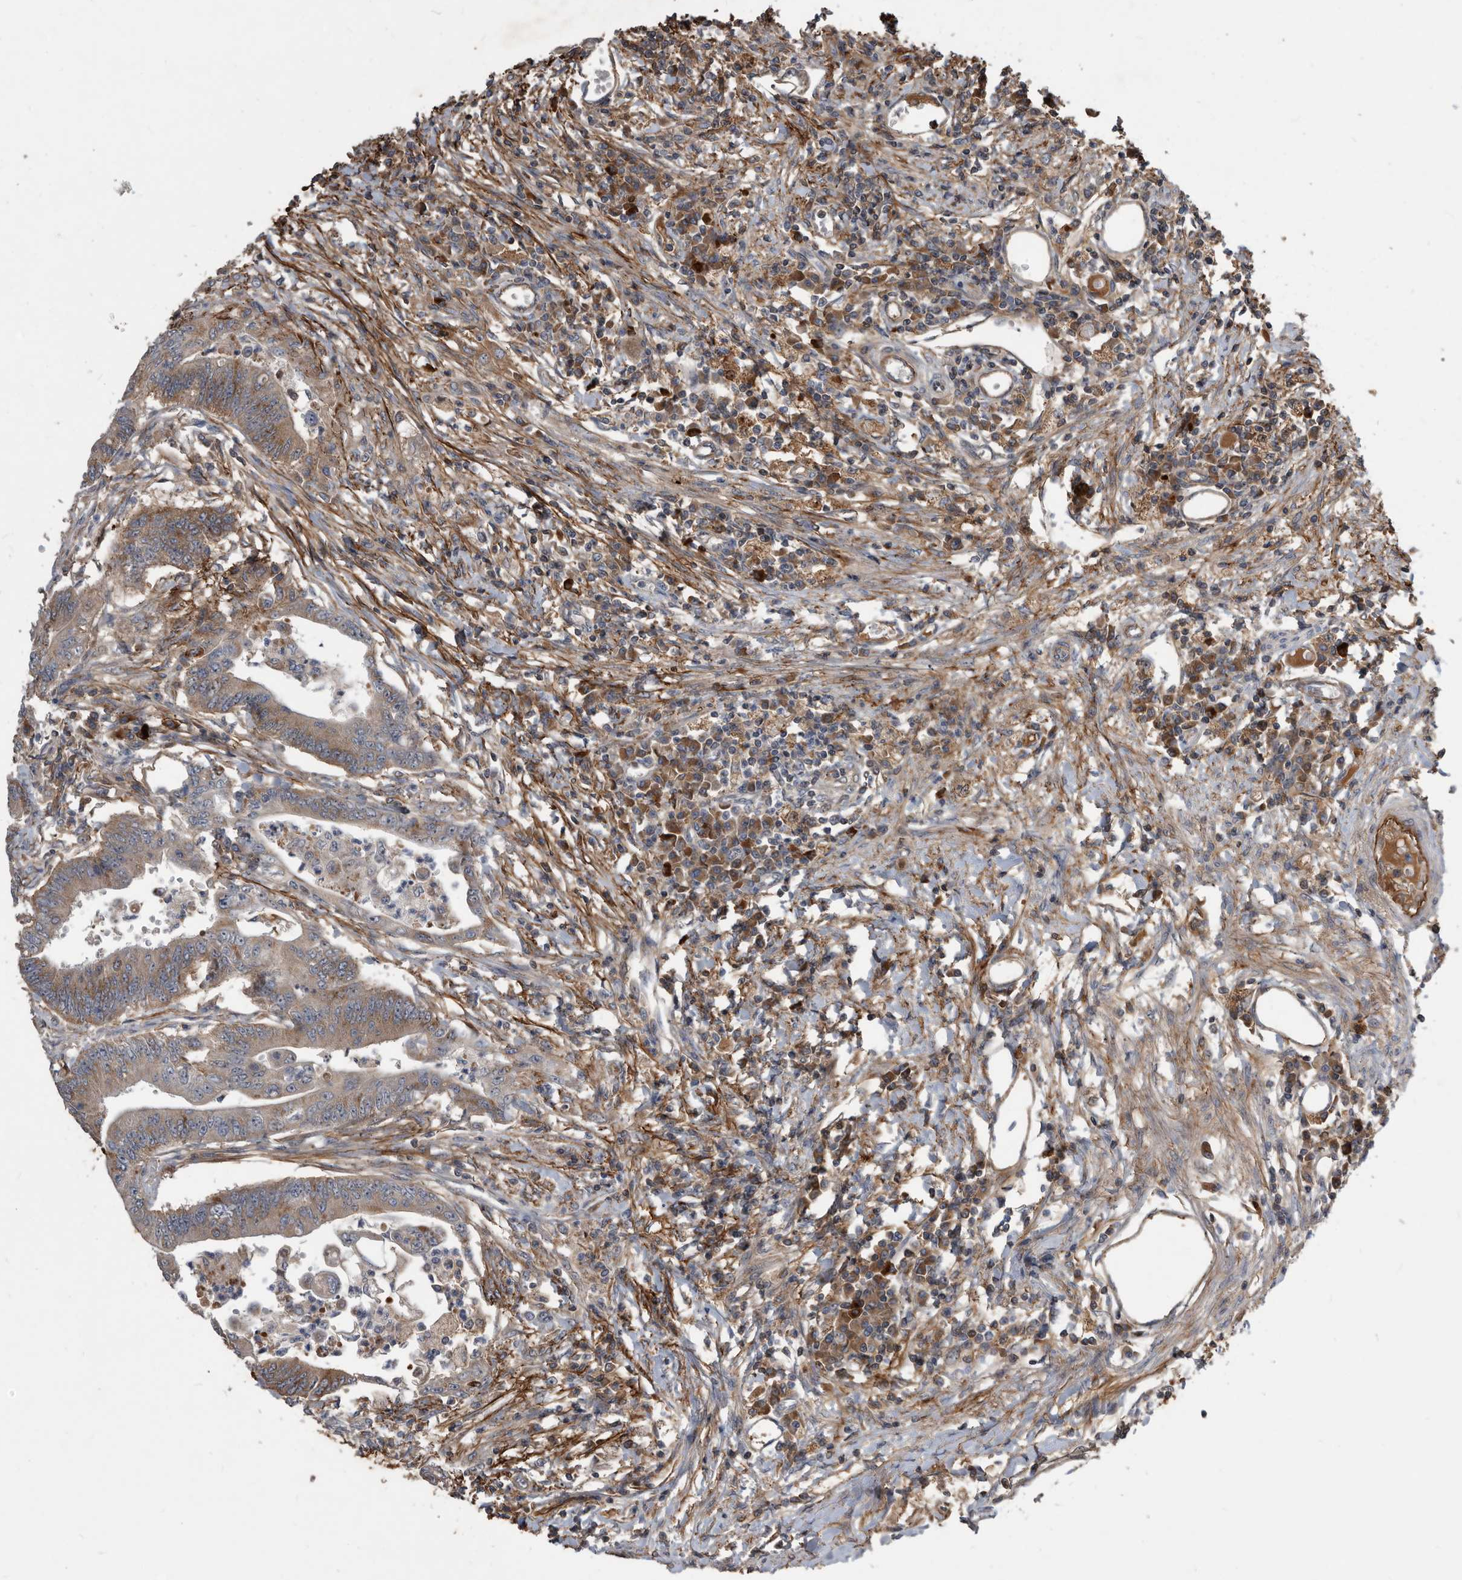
{"staining": {"intensity": "moderate", "quantity": ">75%", "location": "cytoplasmic/membranous"}, "tissue": "colorectal cancer", "cell_type": "Tumor cells", "image_type": "cancer", "snomed": [{"axis": "morphology", "description": "Adenoma, NOS"}, {"axis": "morphology", "description": "Adenocarcinoma, NOS"}, {"axis": "topography", "description": "Colon"}], "caption": "Immunohistochemical staining of human colorectal adenocarcinoma reveals medium levels of moderate cytoplasmic/membranous protein staining in approximately >75% of tumor cells.", "gene": "PI15", "patient": {"sex": "male", "age": 79}}